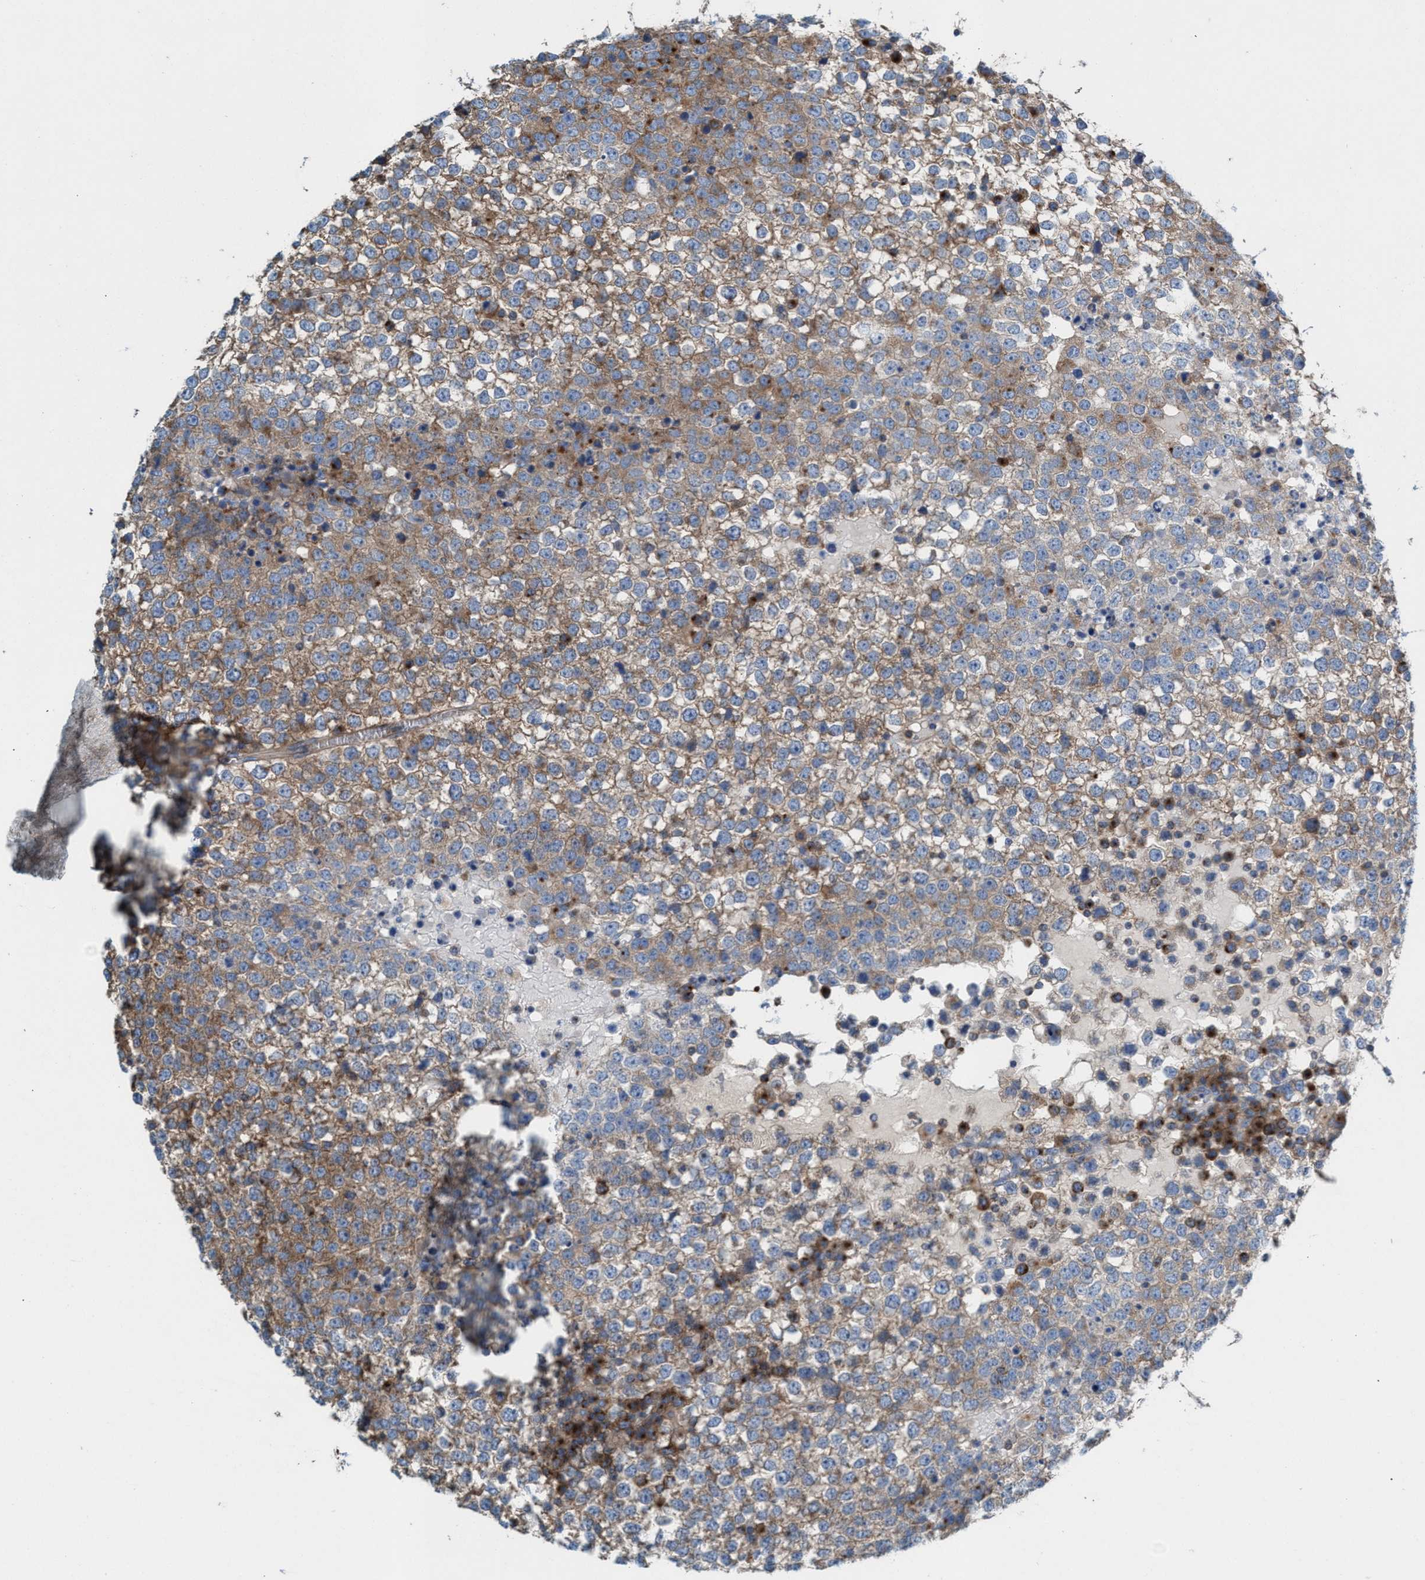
{"staining": {"intensity": "moderate", "quantity": ">75%", "location": "cytoplasmic/membranous"}, "tissue": "testis cancer", "cell_type": "Tumor cells", "image_type": "cancer", "snomed": [{"axis": "morphology", "description": "Seminoma, NOS"}, {"axis": "topography", "description": "Testis"}], "caption": "This image displays testis cancer (seminoma) stained with immunohistochemistry (IHC) to label a protein in brown. The cytoplasmic/membranous of tumor cells show moderate positivity for the protein. Nuclei are counter-stained blue.", "gene": "NYAP1", "patient": {"sex": "male", "age": 65}}